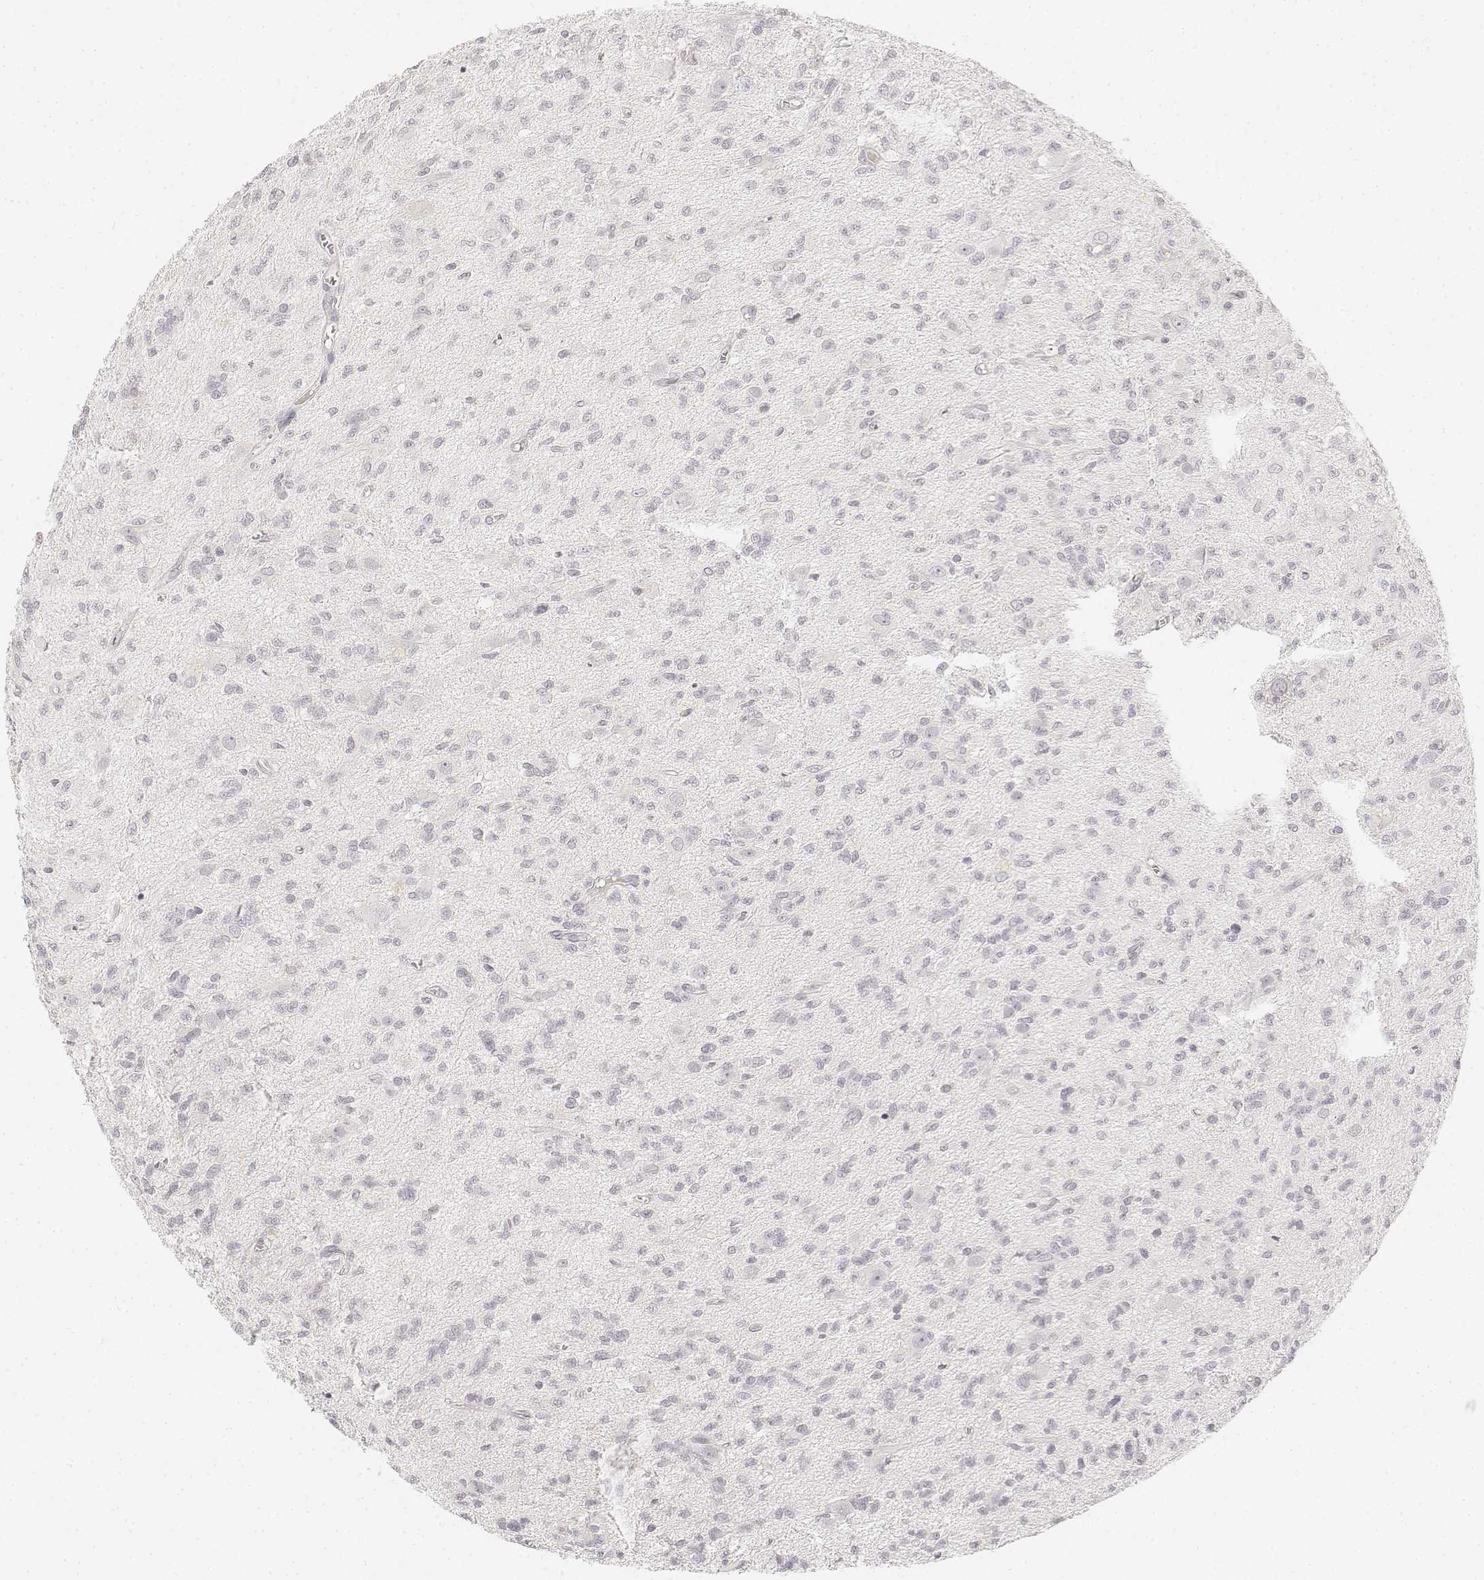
{"staining": {"intensity": "negative", "quantity": "none", "location": "none"}, "tissue": "glioma", "cell_type": "Tumor cells", "image_type": "cancer", "snomed": [{"axis": "morphology", "description": "Glioma, malignant, Low grade"}, {"axis": "topography", "description": "Brain"}], "caption": "Low-grade glioma (malignant) was stained to show a protein in brown. There is no significant positivity in tumor cells.", "gene": "DSG4", "patient": {"sex": "male", "age": 64}}